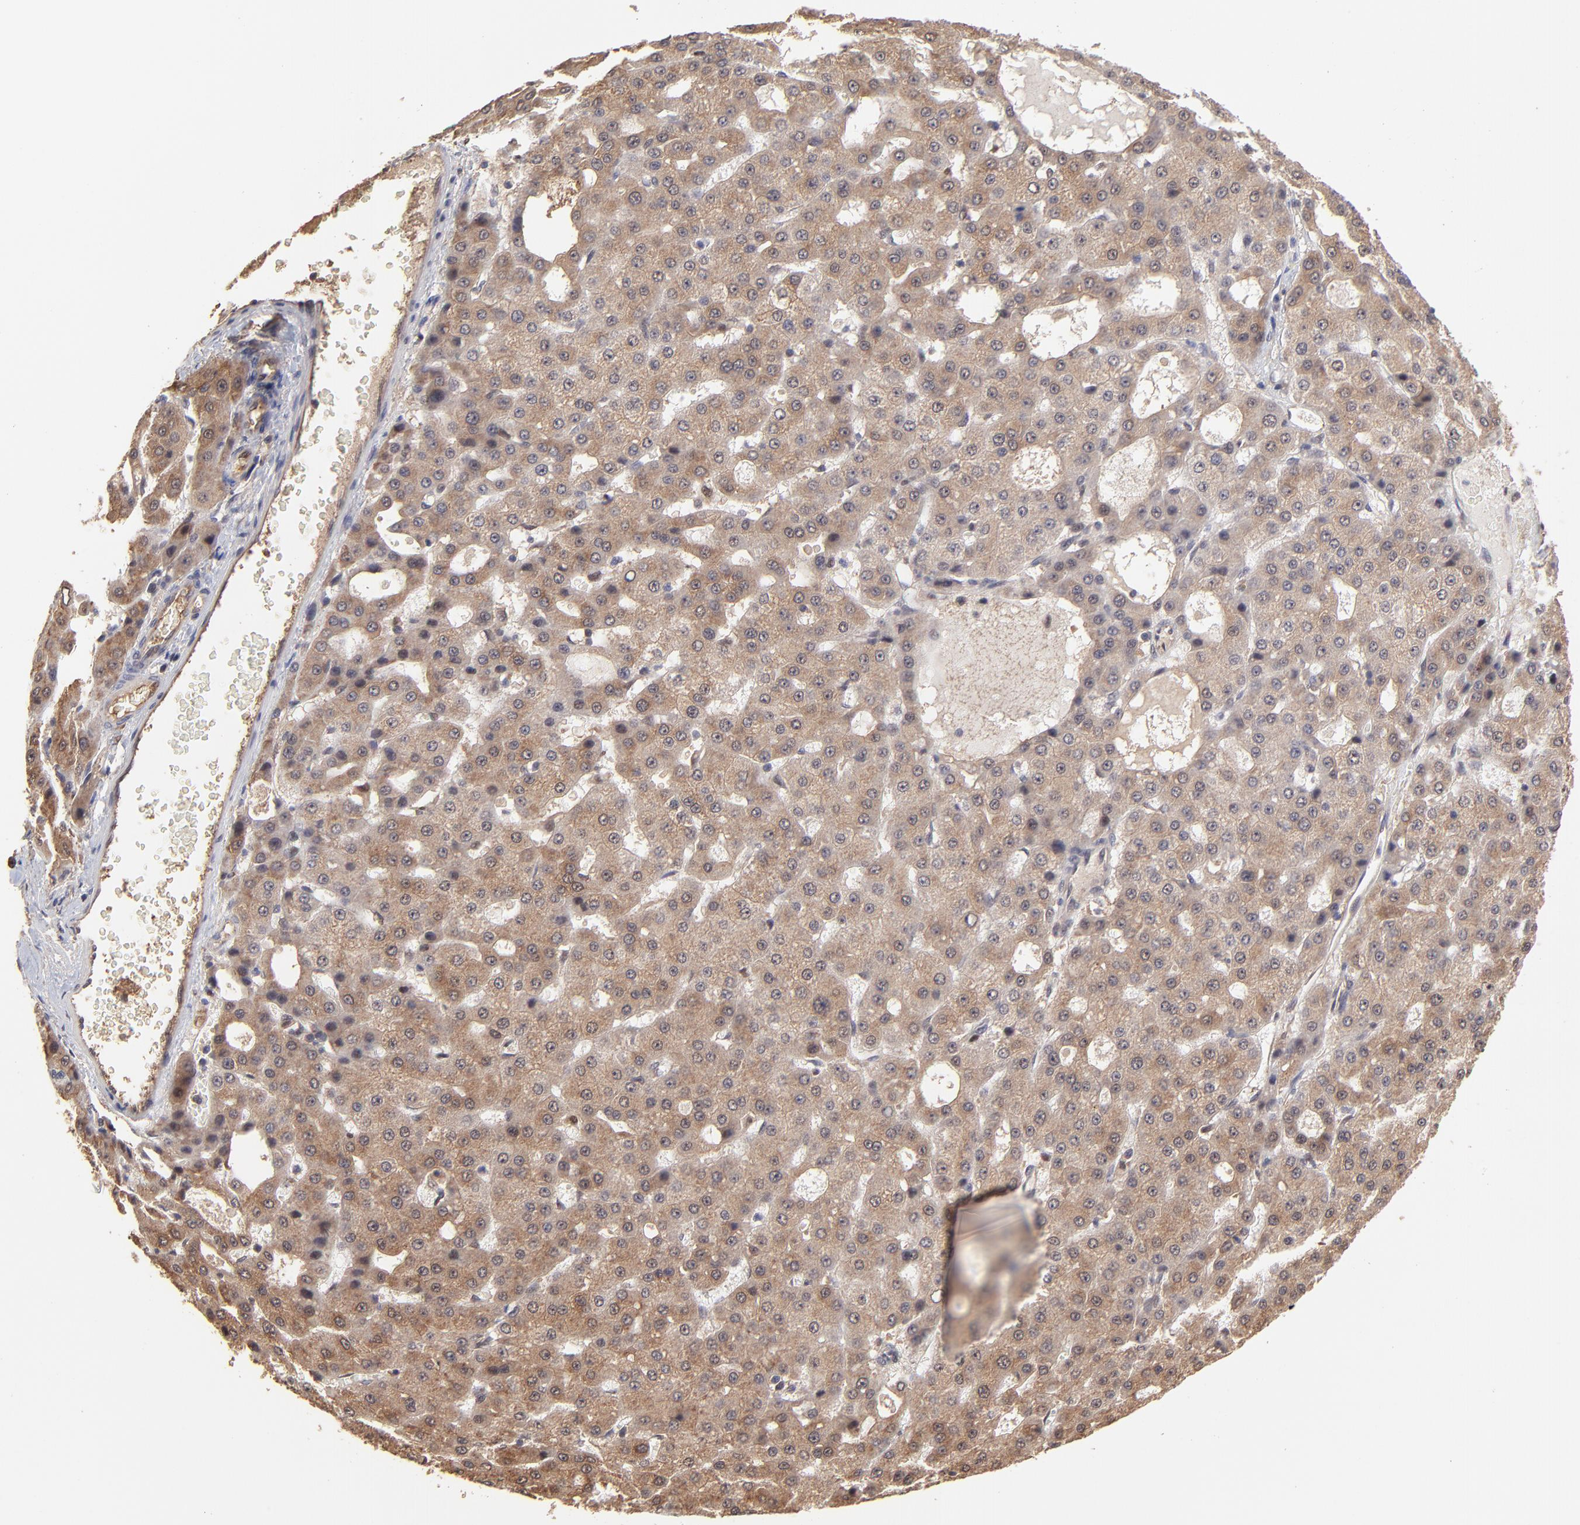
{"staining": {"intensity": "moderate", "quantity": "<25%", "location": "cytoplasmic/membranous,nuclear"}, "tissue": "liver cancer", "cell_type": "Tumor cells", "image_type": "cancer", "snomed": [{"axis": "morphology", "description": "Carcinoma, Hepatocellular, NOS"}, {"axis": "topography", "description": "Liver"}], "caption": "Liver cancer stained for a protein reveals moderate cytoplasmic/membranous and nuclear positivity in tumor cells.", "gene": "PSMD14", "patient": {"sex": "male", "age": 47}}